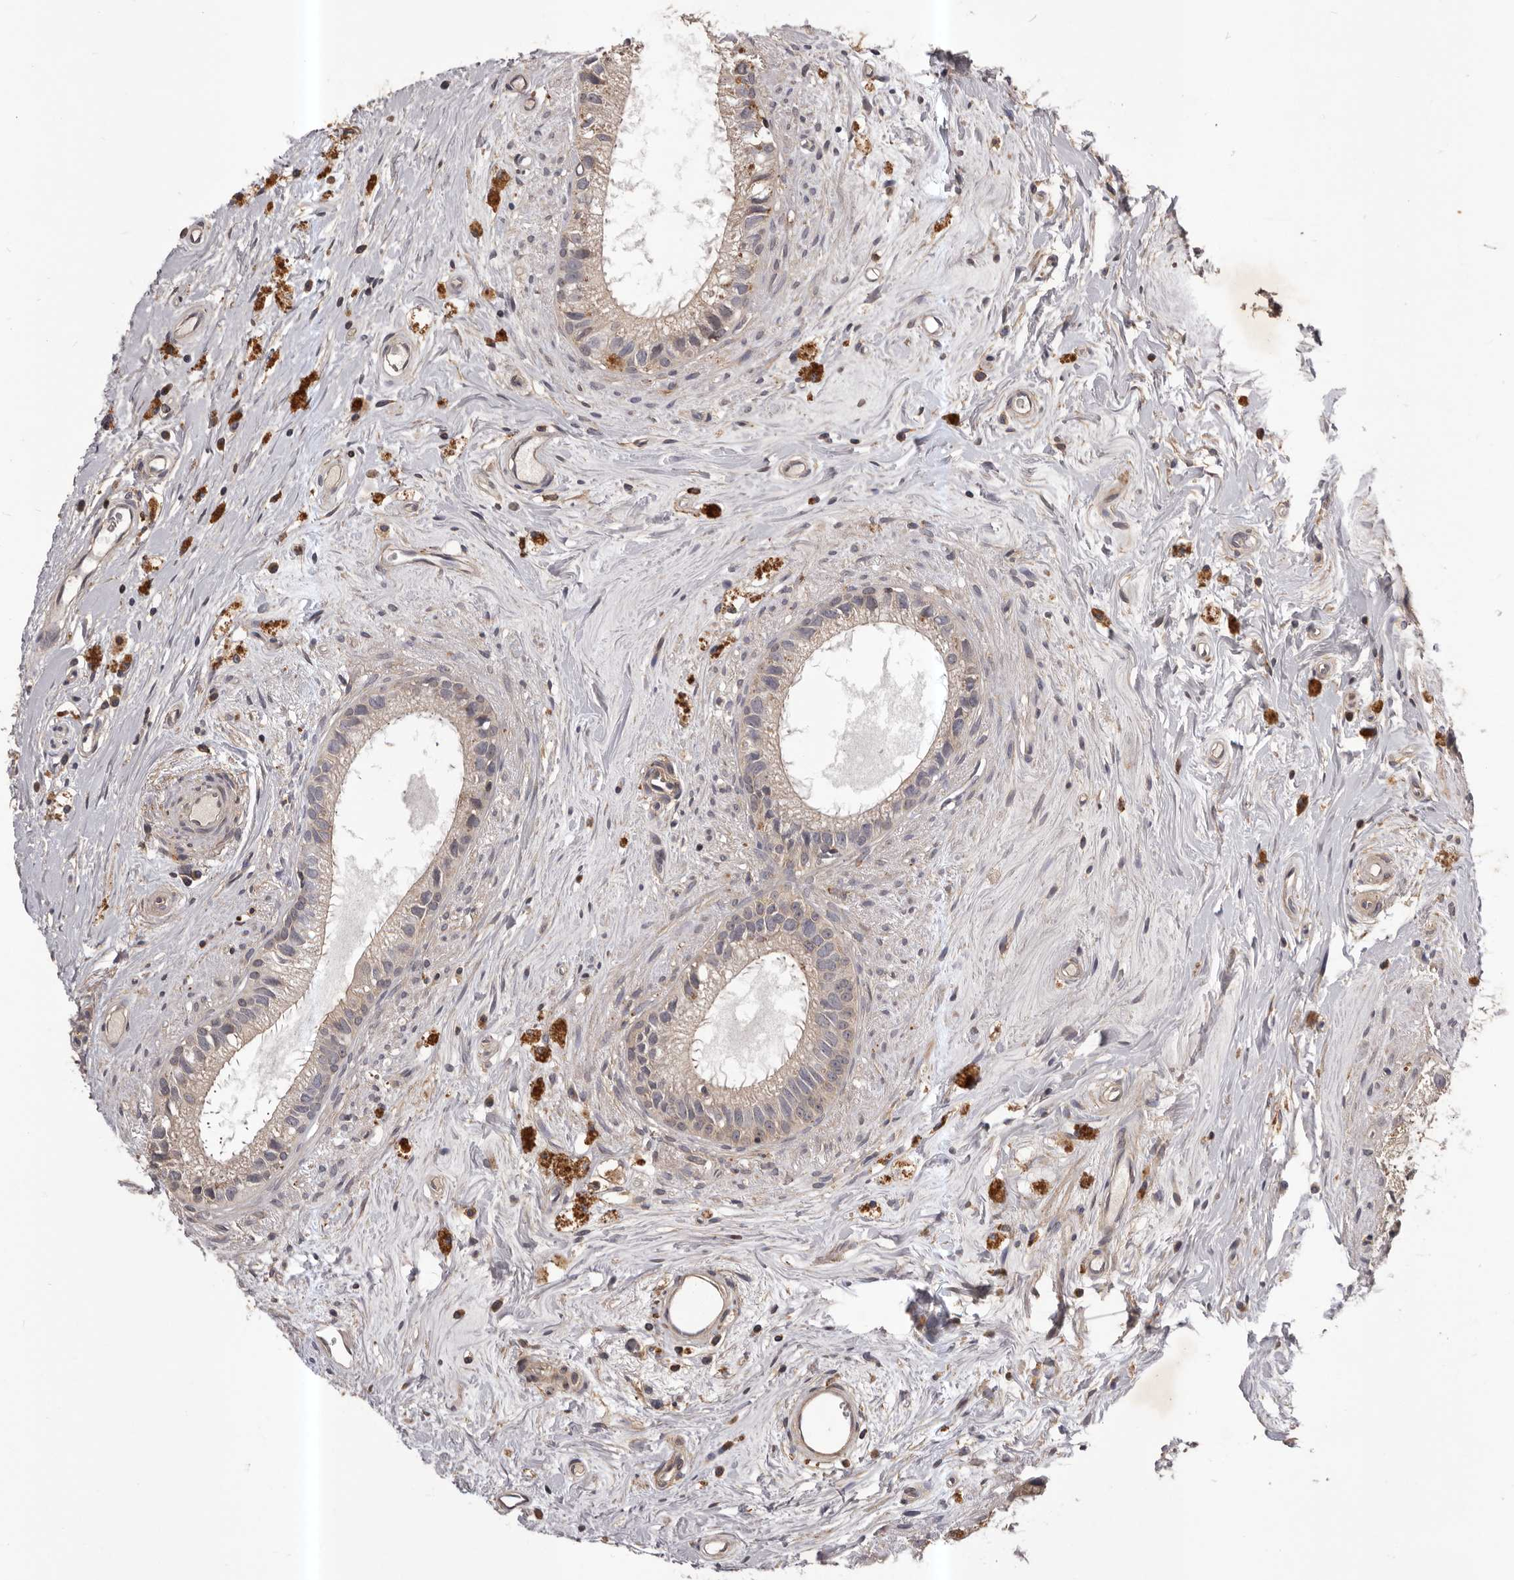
{"staining": {"intensity": "weak", "quantity": "<25%", "location": "cytoplasmic/membranous"}, "tissue": "epididymis", "cell_type": "Glandular cells", "image_type": "normal", "snomed": [{"axis": "morphology", "description": "Normal tissue, NOS"}, {"axis": "topography", "description": "Epididymis"}], "caption": "Immunohistochemical staining of benign epididymis demonstrates no significant expression in glandular cells.", "gene": "GLIPR2", "patient": {"sex": "male", "age": 80}}